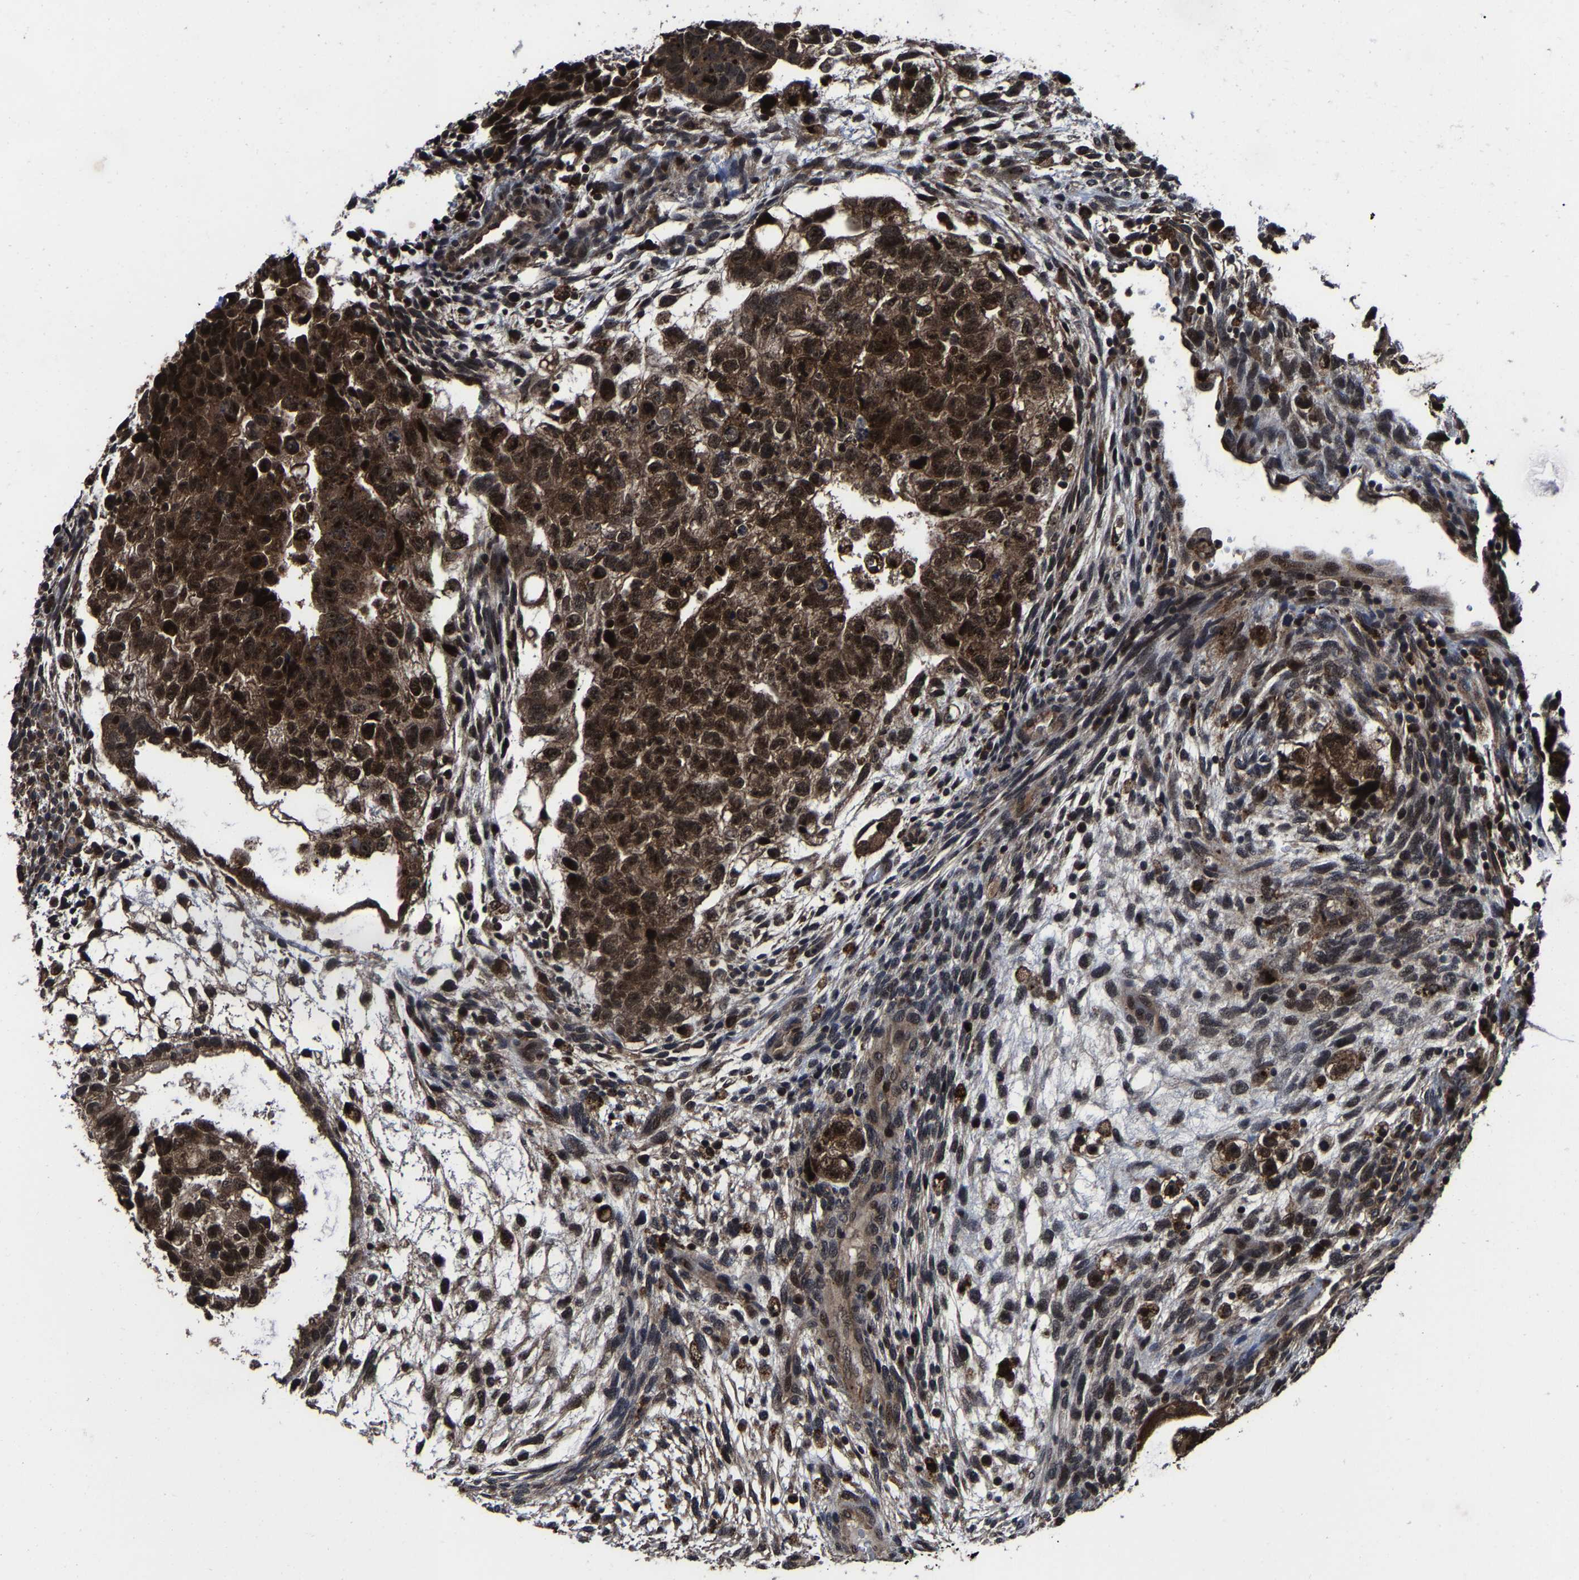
{"staining": {"intensity": "strong", "quantity": ">75%", "location": "cytoplasmic/membranous,nuclear"}, "tissue": "testis cancer", "cell_type": "Tumor cells", "image_type": "cancer", "snomed": [{"axis": "morphology", "description": "Carcinoma, Embryonal, NOS"}, {"axis": "topography", "description": "Testis"}], "caption": "Protein analysis of testis cancer tissue exhibits strong cytoplasmic/membranous and nuclear positivity in about >75% of tumor cells.", "gene": "ZCCHC7", "patient": {"sex": "male", "age": 36}}